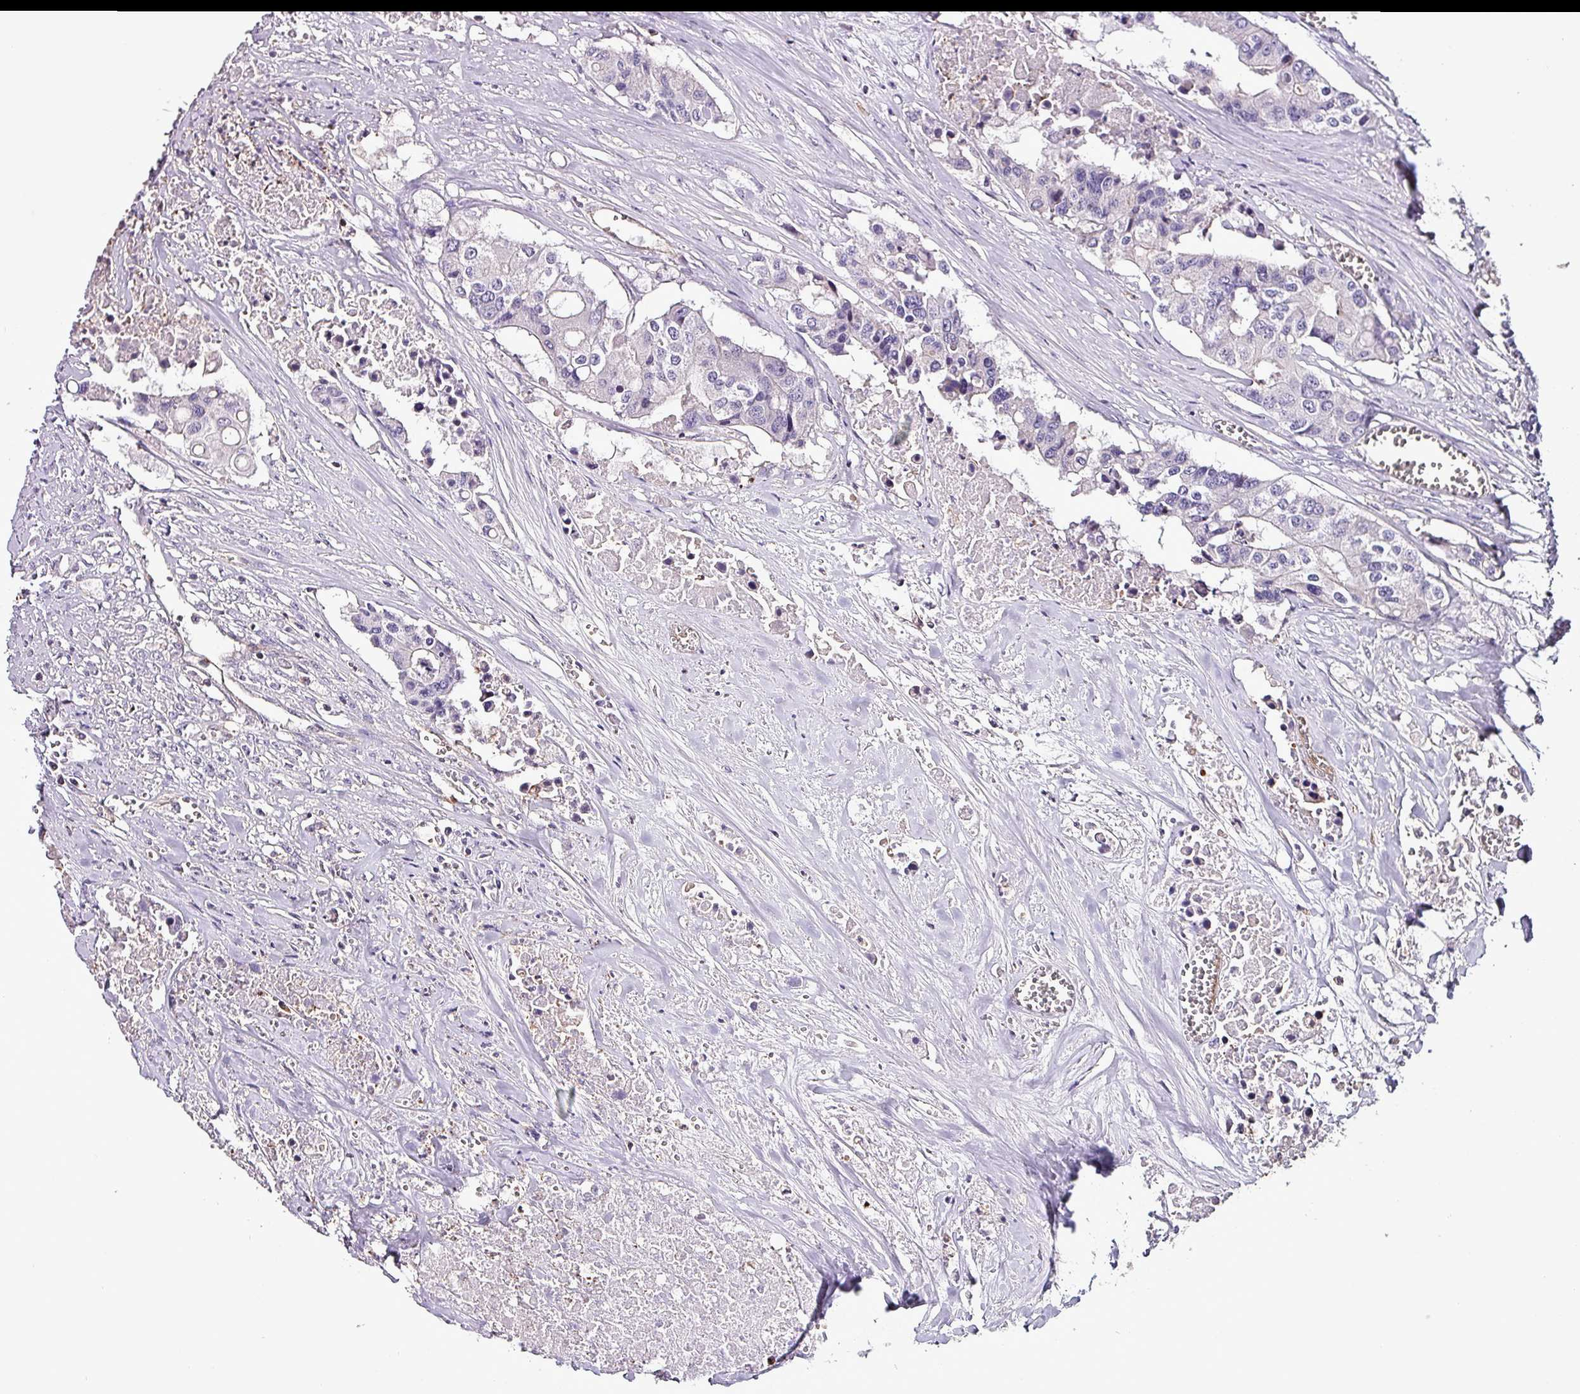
{"staining": {"intensity": "weak", "quantity": "<25%", "location": "cytoplasmic/membranous"}, "tissue": "colorectal cancer", "cell_type": "Tumor cells", "image_type": "cancer", "snomed": [{"axis": "morphology", "description": "Adenocarcinoma, NOS"}, {"axis": "topography", "description": "Colon"}], "caption": "DAB immunohistochemical staining of adenocarcinoma (colorectal) displays no significant positivity in tumor cells.", "gene": "SCIN", "patient": {"sex": "male", "age": 77}}